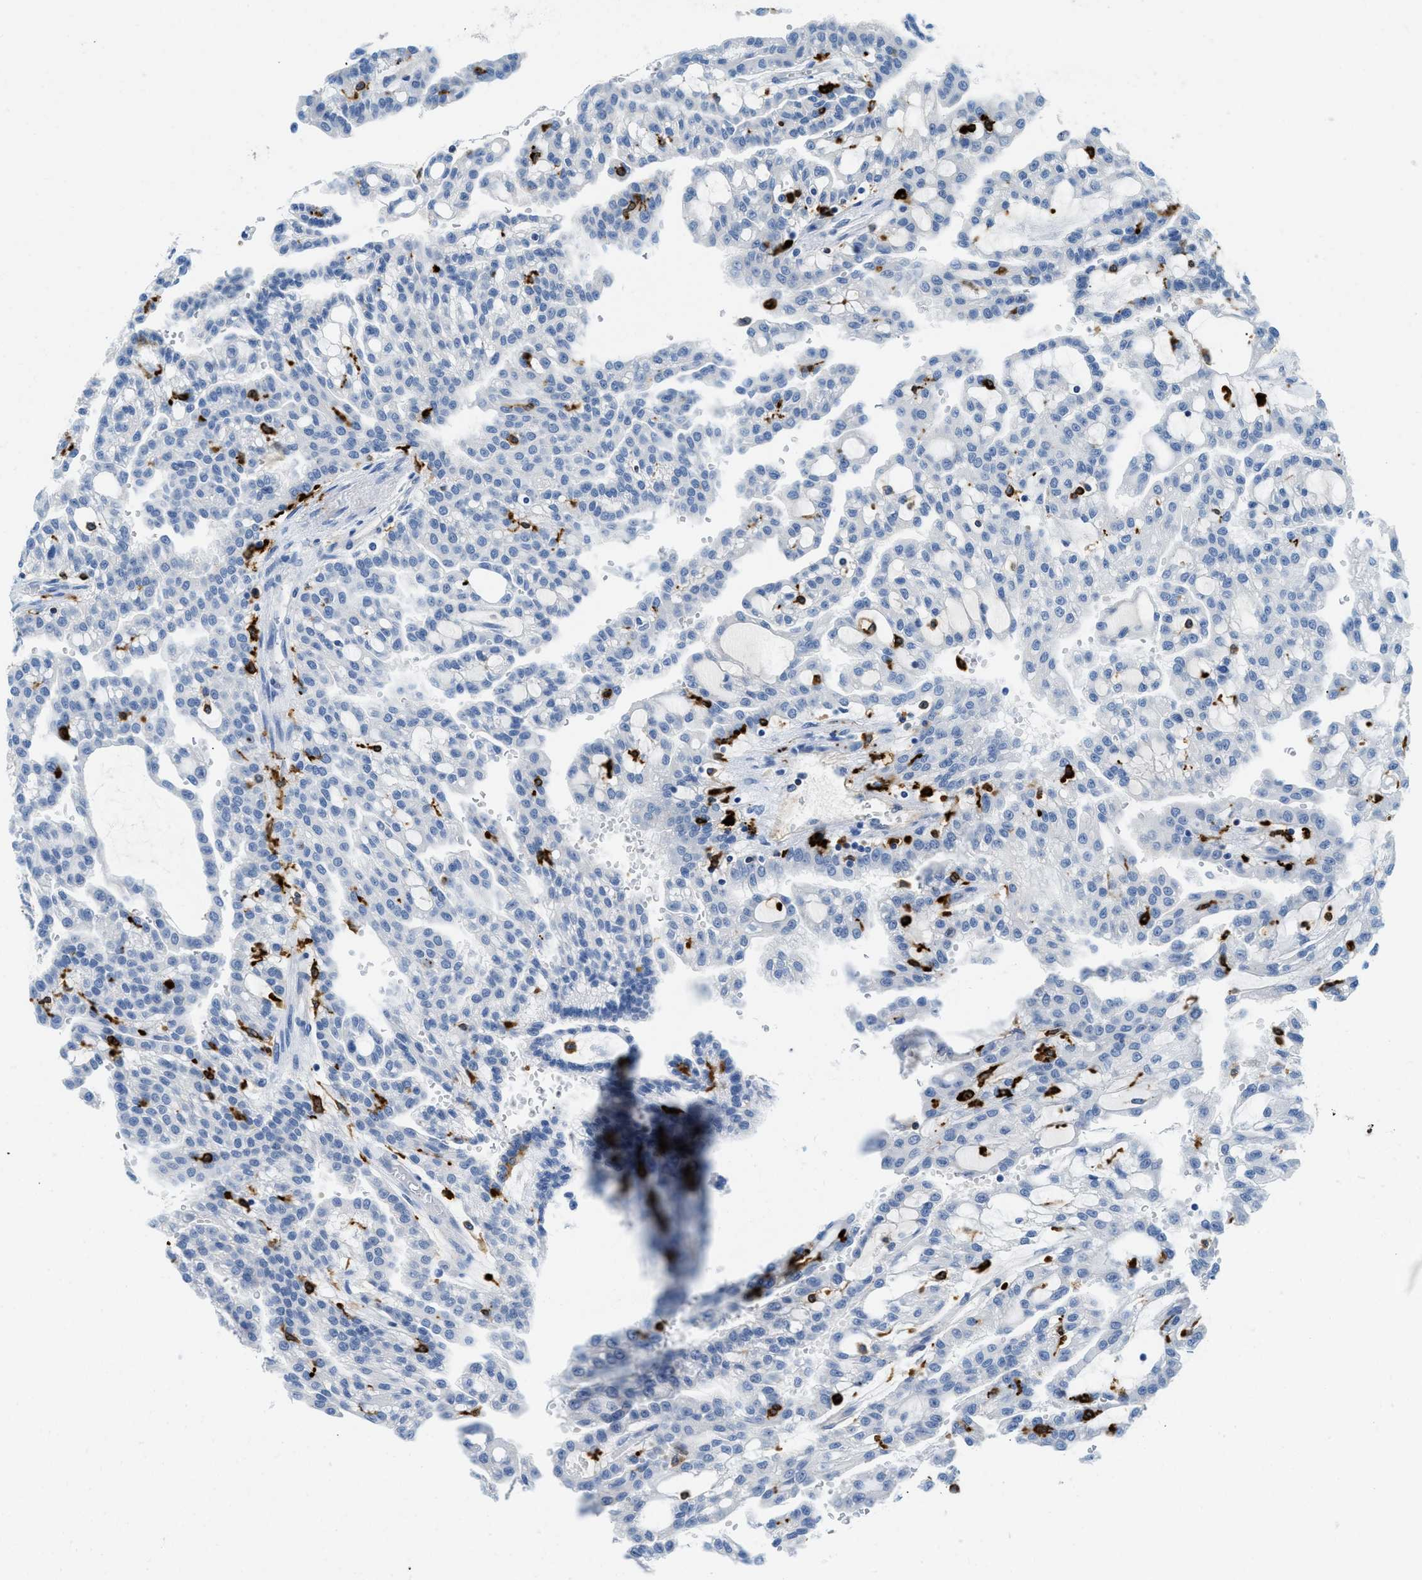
{"staining": {"intensity": "negative", "quantity": "none", "location": "none"}, "tissue": "renal cancer", "cell_type": "Tumor cells", "image_type": "cancer", "snomed": [{"axis": "morphology", "description": "Adenocarcinoma, NOS"}, {"axis": "topography", "description": "Kidney"}], "caption": "This is an IHC histopathology image of human renal cancer. There is no staining in tumor cells.", "gene": "CD226", "patient": {"sex": "male", "age": 63}}